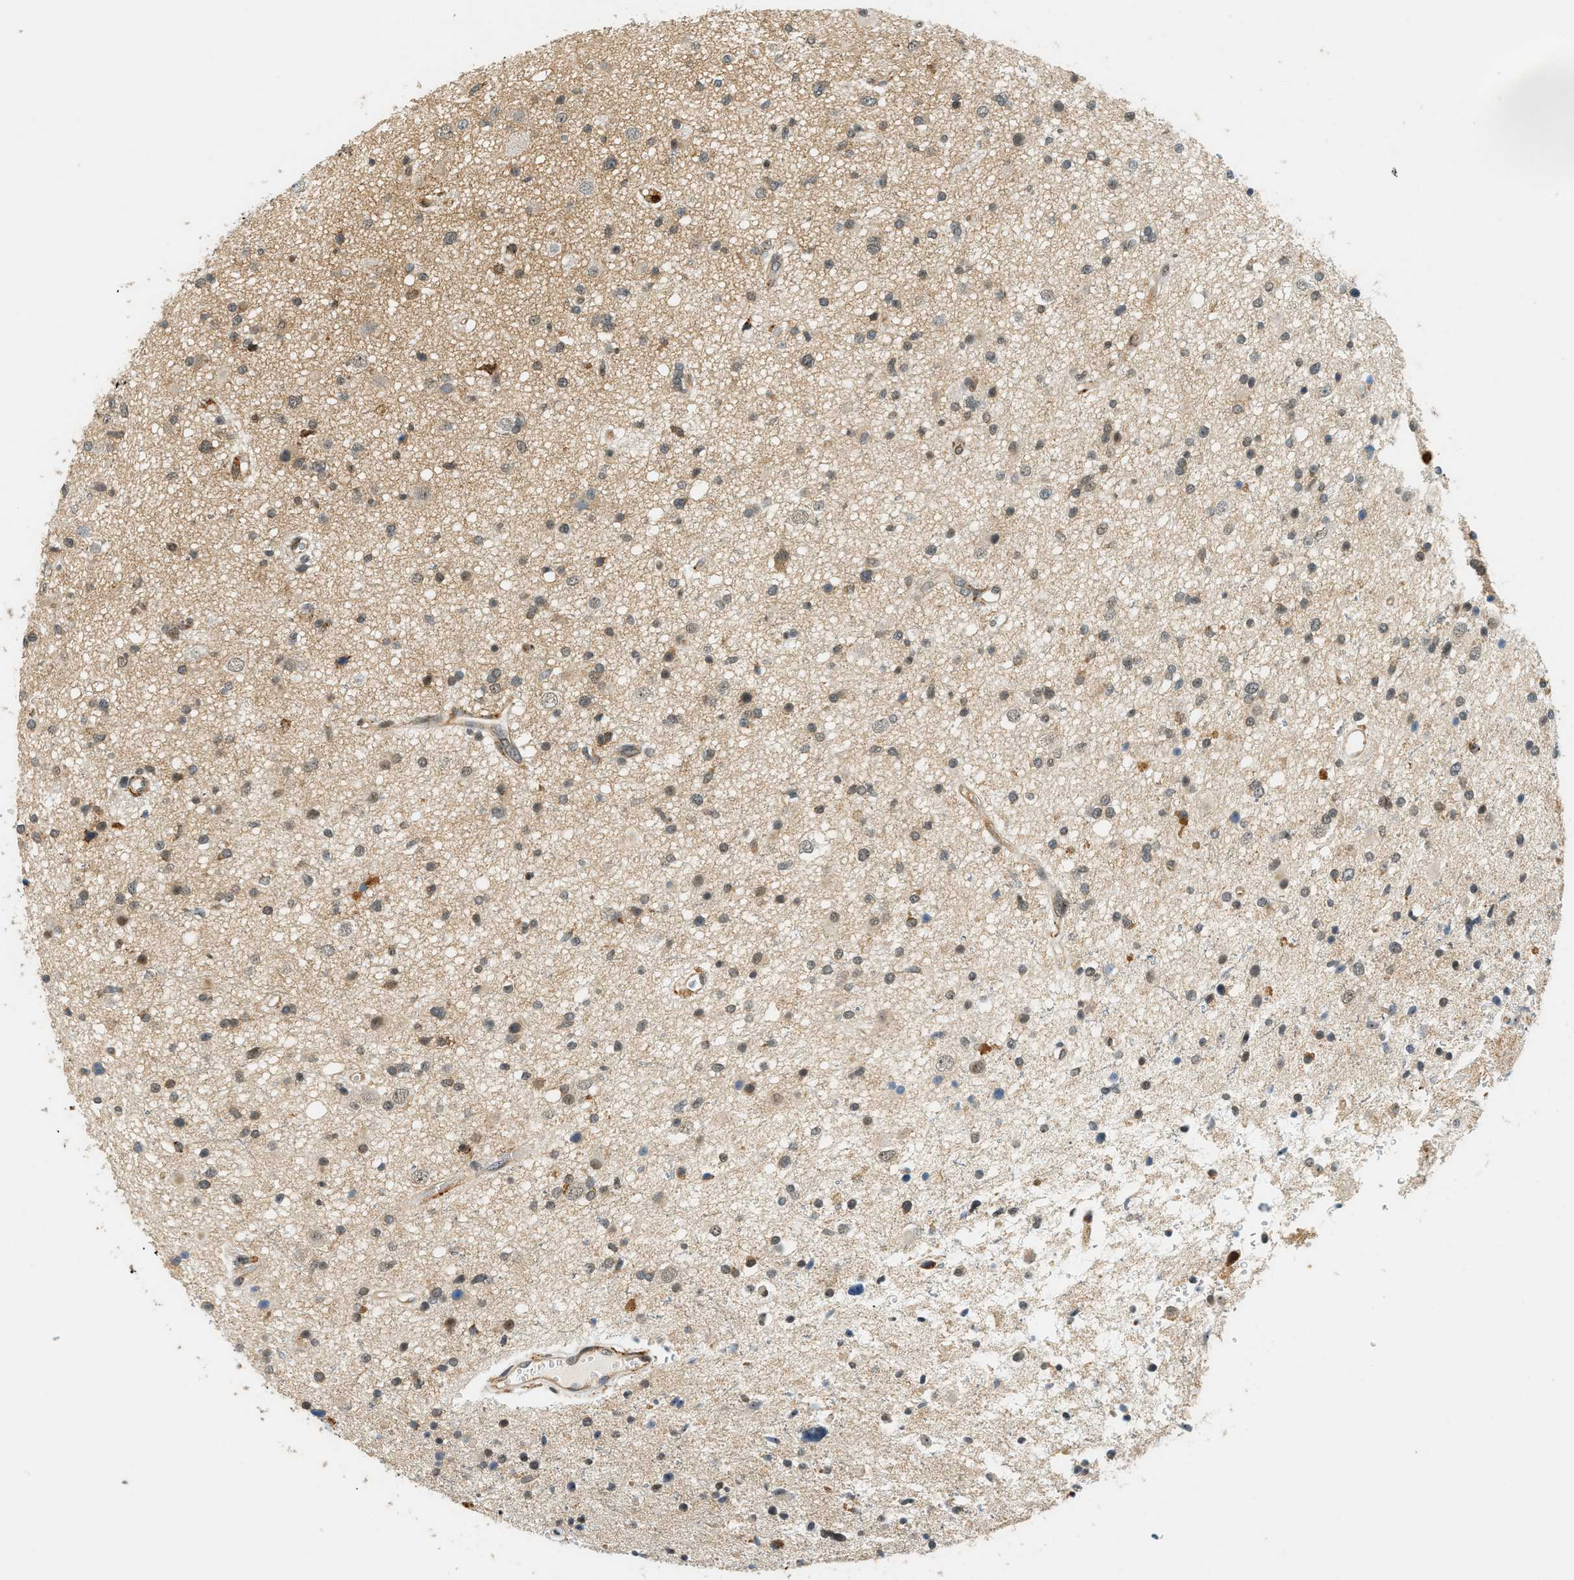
{"staining": {"intensity": "moderate", "quantity": "<25%", "location": "cytoplasmic/membranous"}, "tissue": "glioma", "cell_type": "Tumor cells", "image_type": "cancer", "snomed": [{"axis": "morphology", "description": "Glioma, malignant, High grade"}, {"axis": "topography", "description": "Brain"}], "caption": "High-grade glioma (malignant) stained for a protein (brown) shows moderate cytoplasmic/membranous positive staining in about <25% of tumor cells.", "gene": "SEMA4D", "patient": {"sex": "male", "age": 33}}